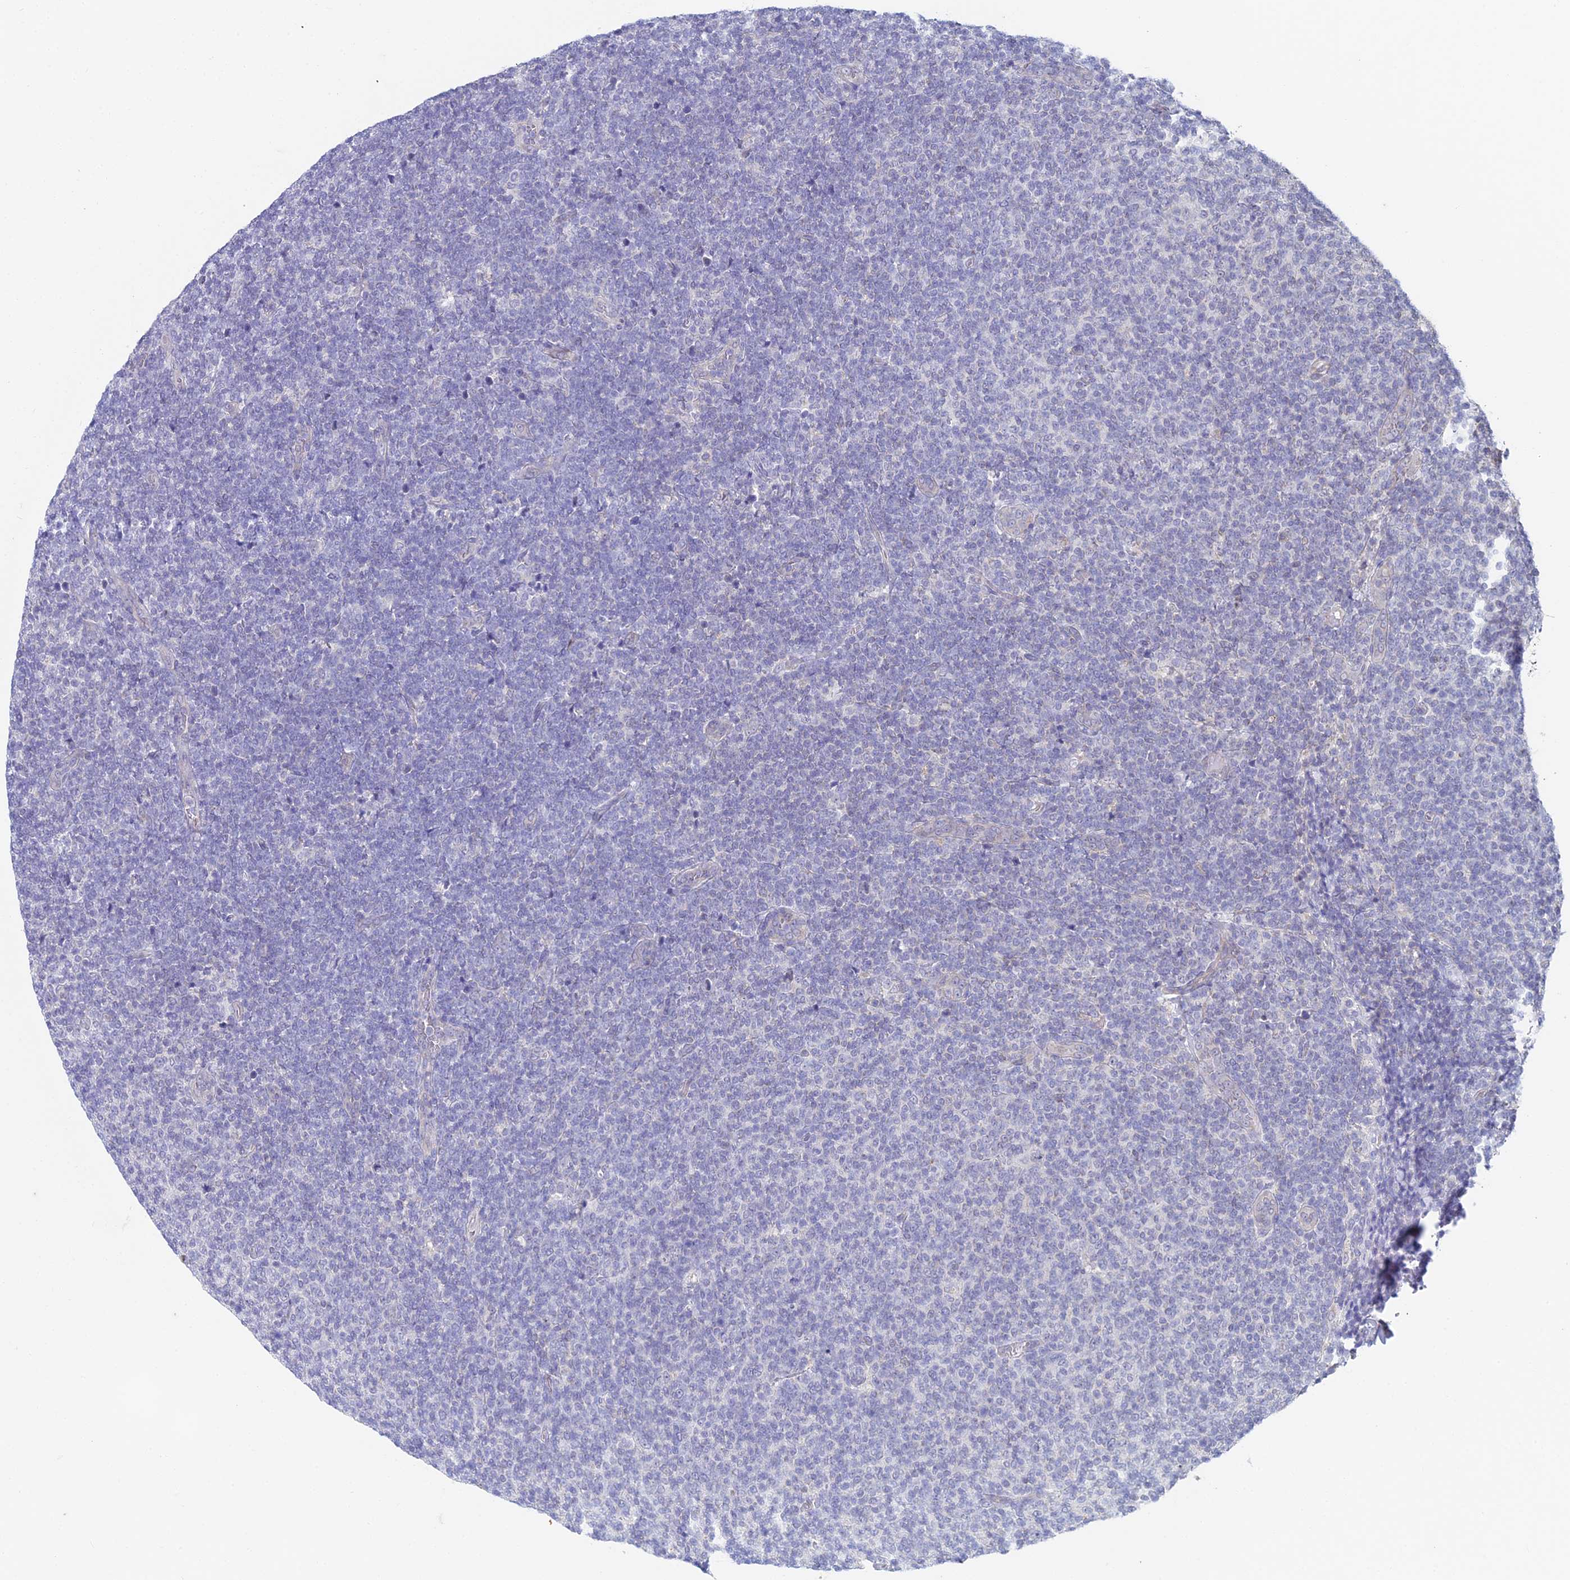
{"staining": {"intensity": "negative", "quantity": "none", "location": "none"}, "tissue": "lymphoma", "cell_type": "Tumor cells", "image_type": "cancer", "snomed": [{"axis": "morphology", "description": "Malignant lymphoma, non-Hodgkin's type, Low grade"}, {"axis": "topography", "description": "Lymph node"}], "caption": "Image shows no significant protein positivity in tumor cells of malignant lymphoma, non-Hodgkin's type (low-grade). The staining is performed using DAB brown chromogen with nuclei counter-stained in using hematoxylin.", "gene": "EEF2KMT", "patient": {"sex": "male", "age": 66}}